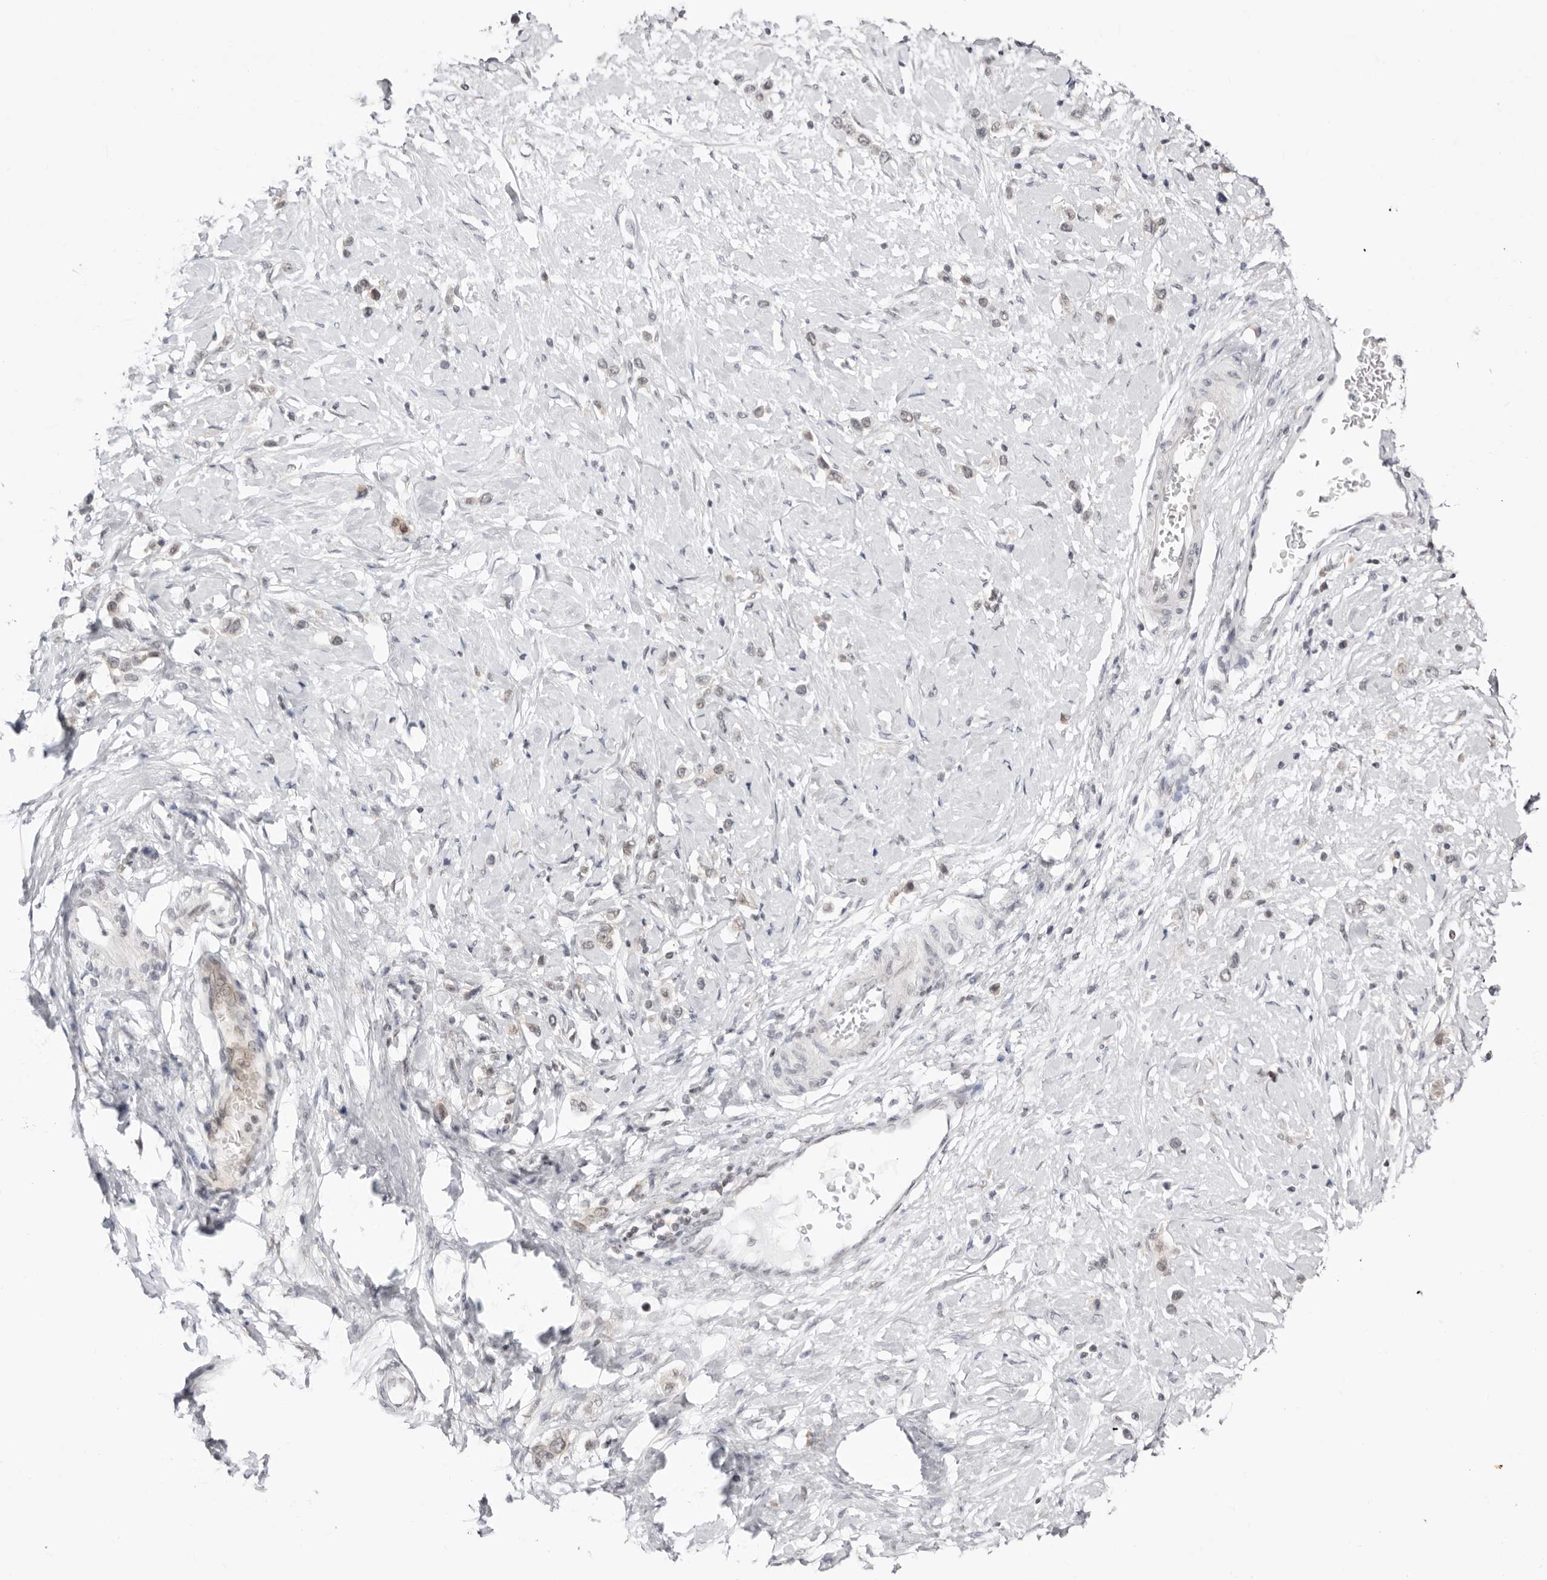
{"staining": {"intensity": "negative", "quantity": "none", "location": "none"}, "tissue": "stomach cancer", "cell_type": "Tumor cells", "image_type": "cancer", "snomed": [{"axis": "morphology", "description": "Adenocarcinoma, NOS"}, {"axis": "topography", "description": "Stomach"}], "caption": "Human stomach cancer stained for a protein using immunohistochemistry demonstrates no expression in tumor cells.", "gene": "PPP2R5C", "patient": {"sex": "female", "age": 65}}